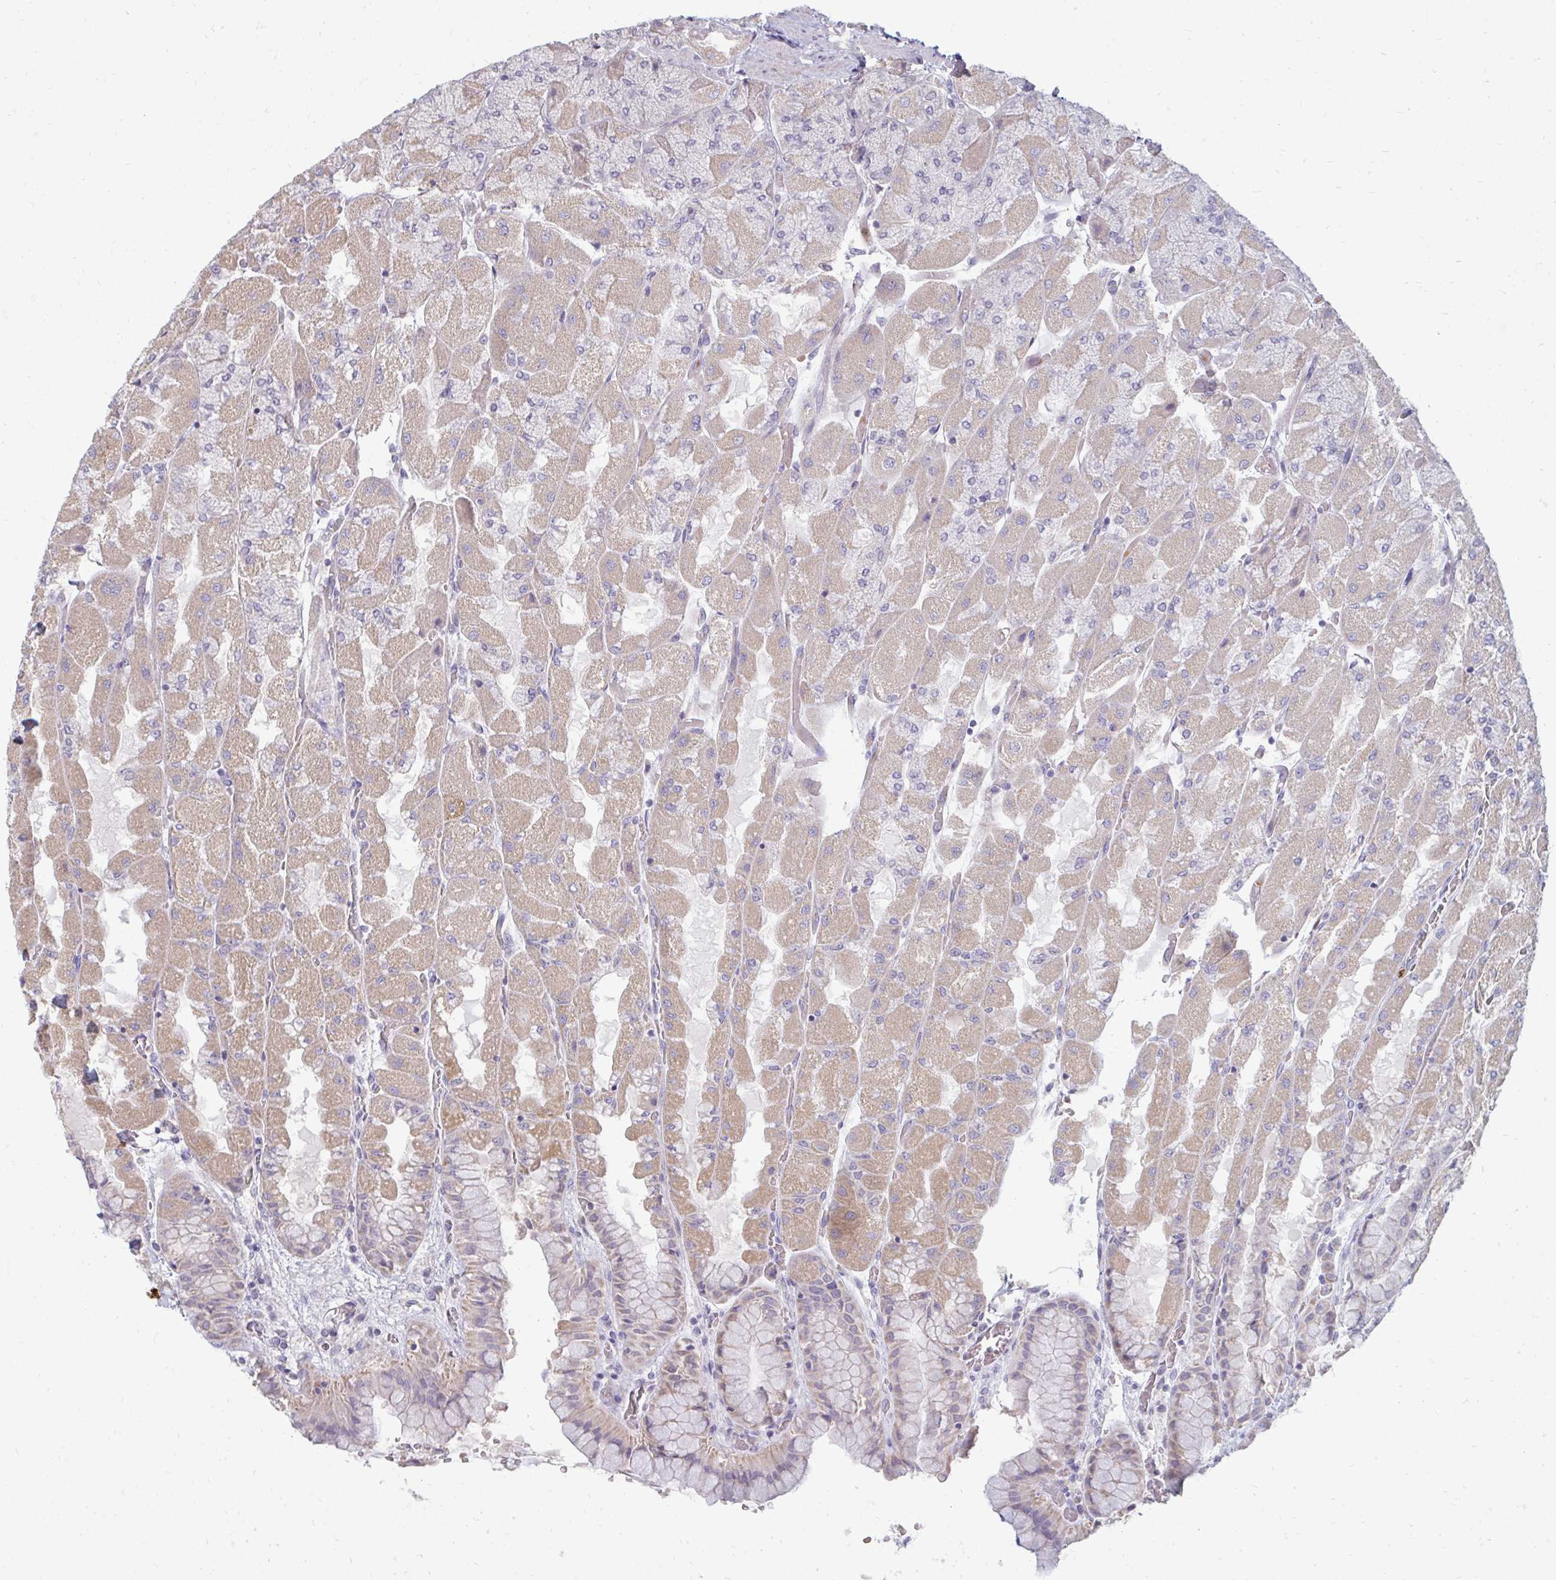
{"staining": {"intensity": "weak", "quantity": "25%-75%", "location": "cytoplasmic/membranous"}, "tissue": "stomach", "cell_type": "Glandular cells", "image_type": "normal", "snomed": [{"axis": "morphology", "description": "Normal tissue, NOS"}, {"axis": "topography", "description": "Stomach"}], "caption": "IHC image of normal stomach stained for a protein (brown), which exhibits low levels of weak cytoplasmic/membranous staining in approximately 25%-75% of glandular cells.", "gene": "RAB33A", "patient": {"sex": "female", "age": 61}}